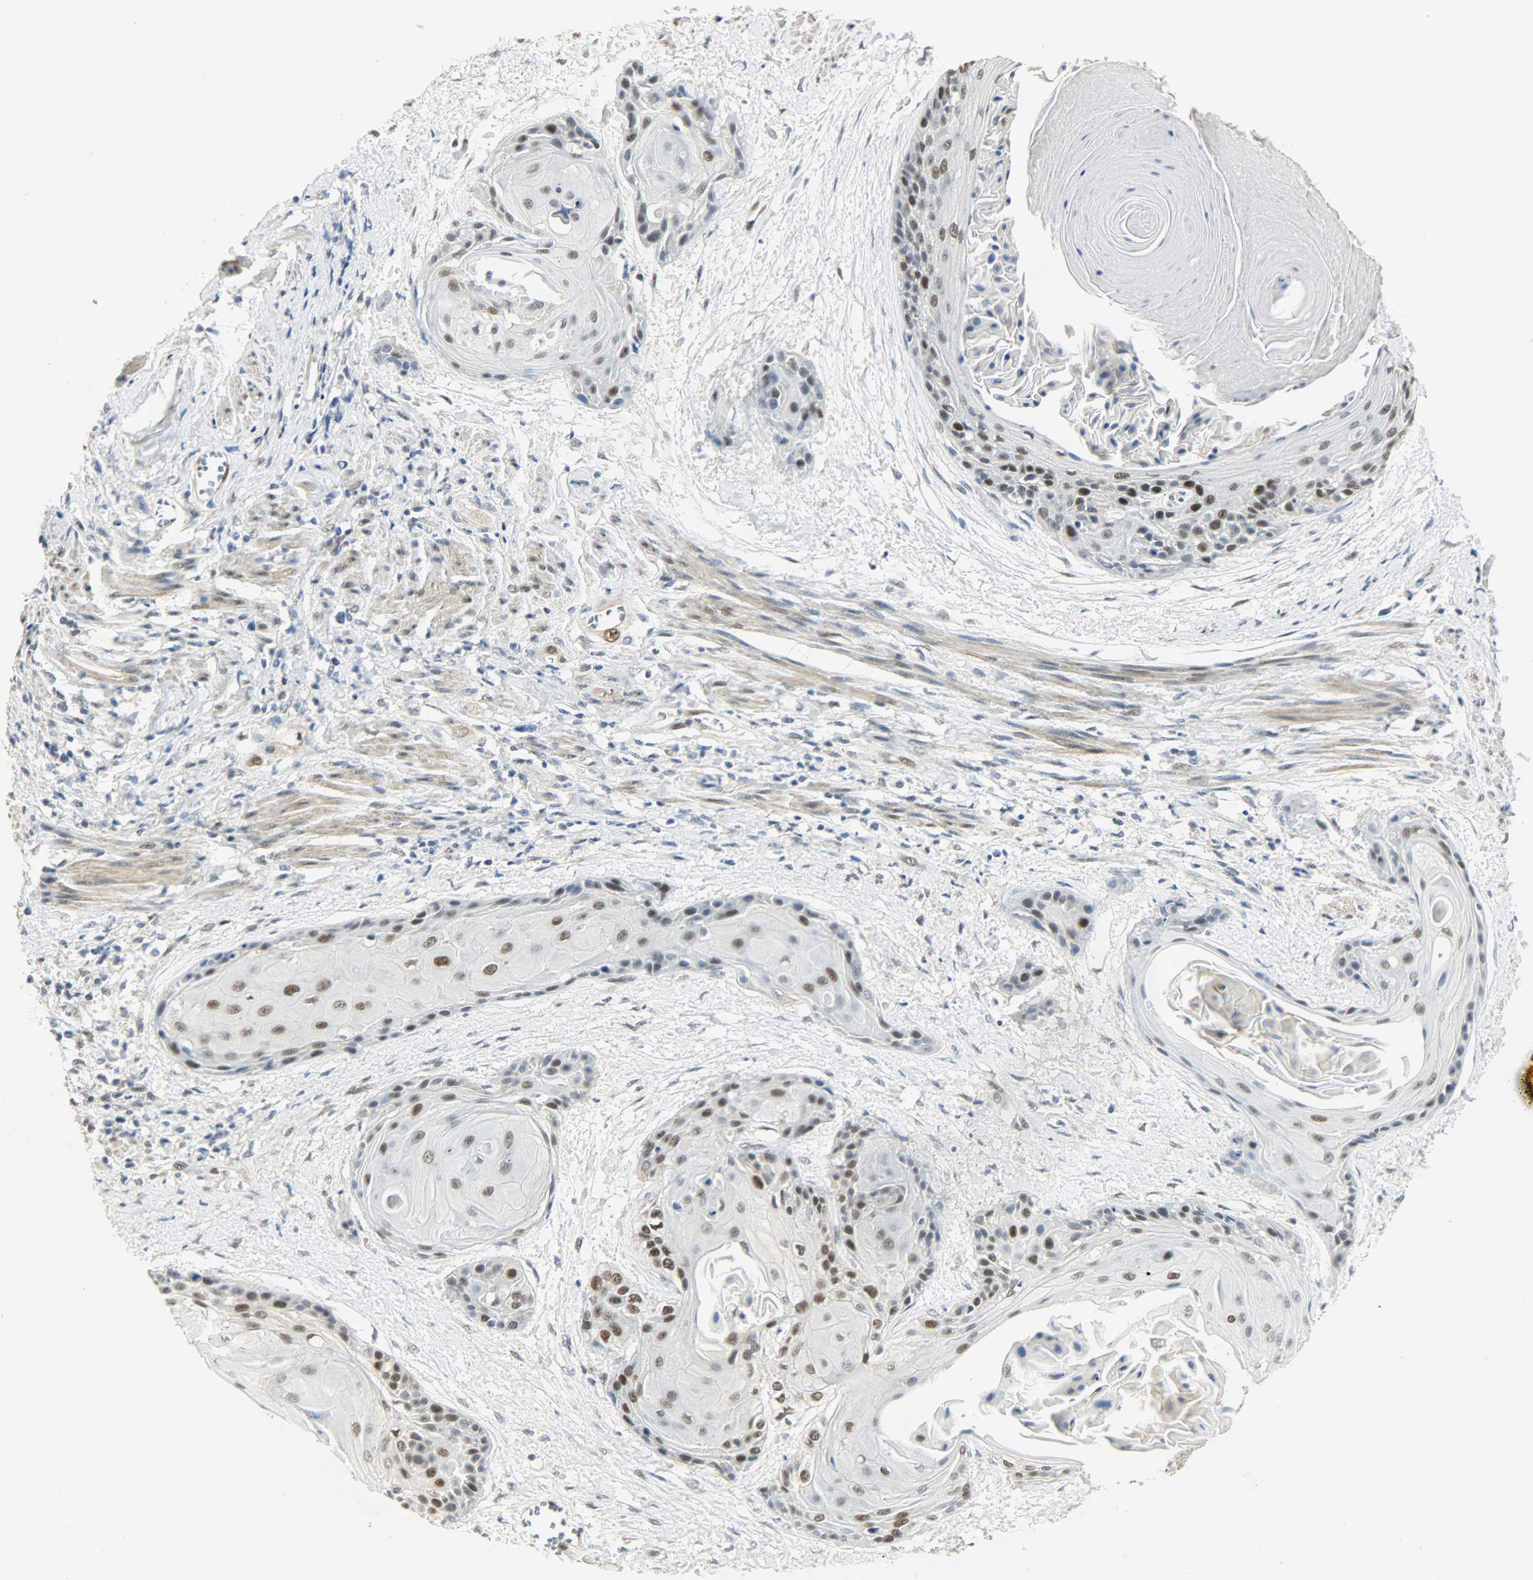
{"staining": {"intensity": "strong", "quantity": "25%-75%", "location": "nuclear"}, "tissue": "cervical cancer", "cell_type": "Tumor cells", "image_type": "cancer", "snomed": [{"axis": "morphology", "description": "Squamous cell carcinoma, NOS"}, {"axis": "topography", "description": "Cervix"}], "caption": "Immunohistochemical staining of squamous cell carcinoma (cervical) demonstrates high levels of strong nuclear protein positivity in about 25%-75% of tumor cells.", "gene": "NPEPL1", "patient": {"sex": "female", "age": 57}}